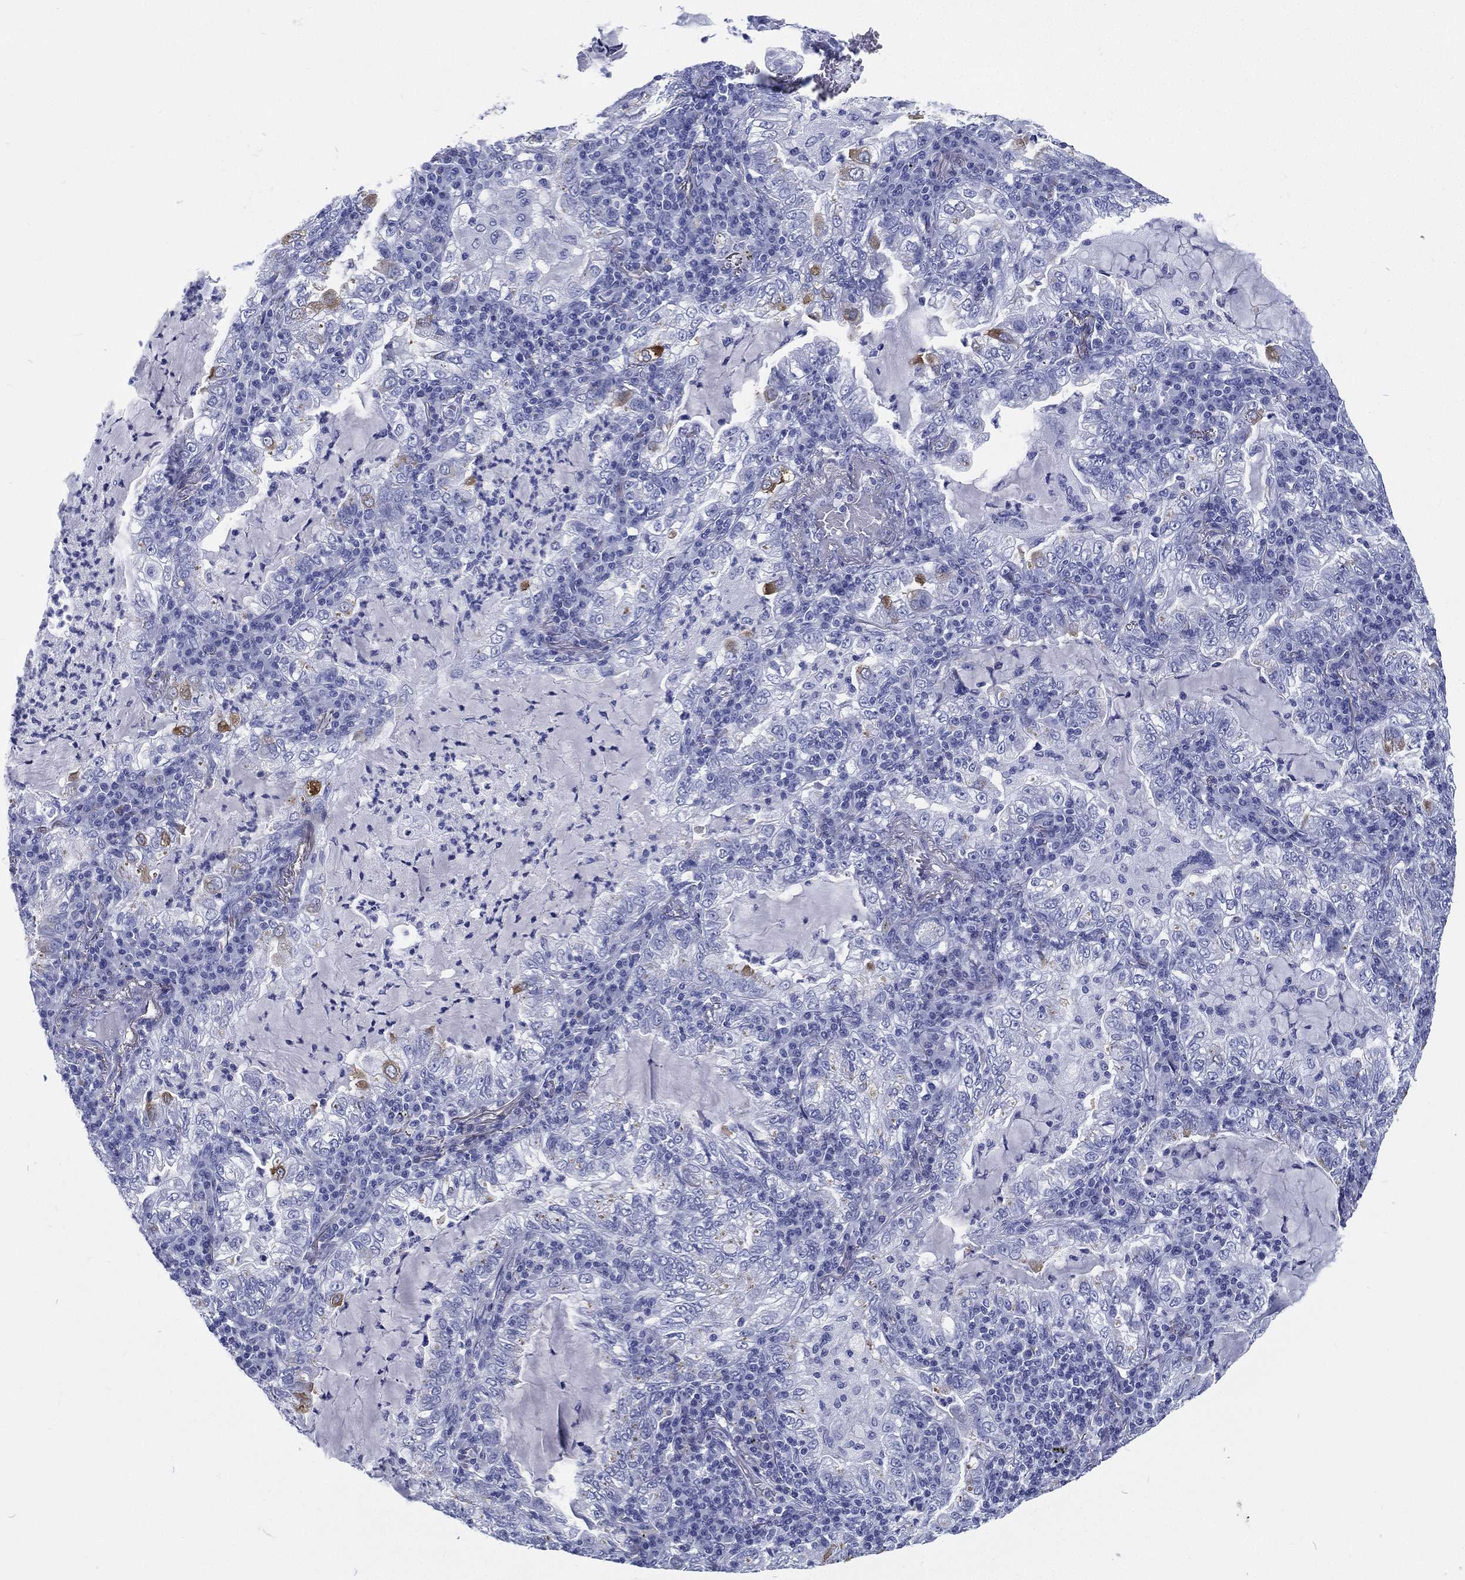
{"staining": {"intensity": "negative", "quantity": "none", "location": "none"}, "tissue": "lung cancer", "cell_type": "Tumor cells", "image_type": "cancer", "snomed": [{"axis": "morphology", "description": "Adenocarcinoma, NOS"}, {"axis": "topography", "description": "Lung"}], "caption": "An IHC histopathology image of lung cancer (adenocarcinoma) is shown. There is no staining in tumor cells of lung cancer (adenocarcinoma). Nuclei are stained in blue.", "gene": "RSPH4A", "patient": {"sex": "female", "age": 73}}